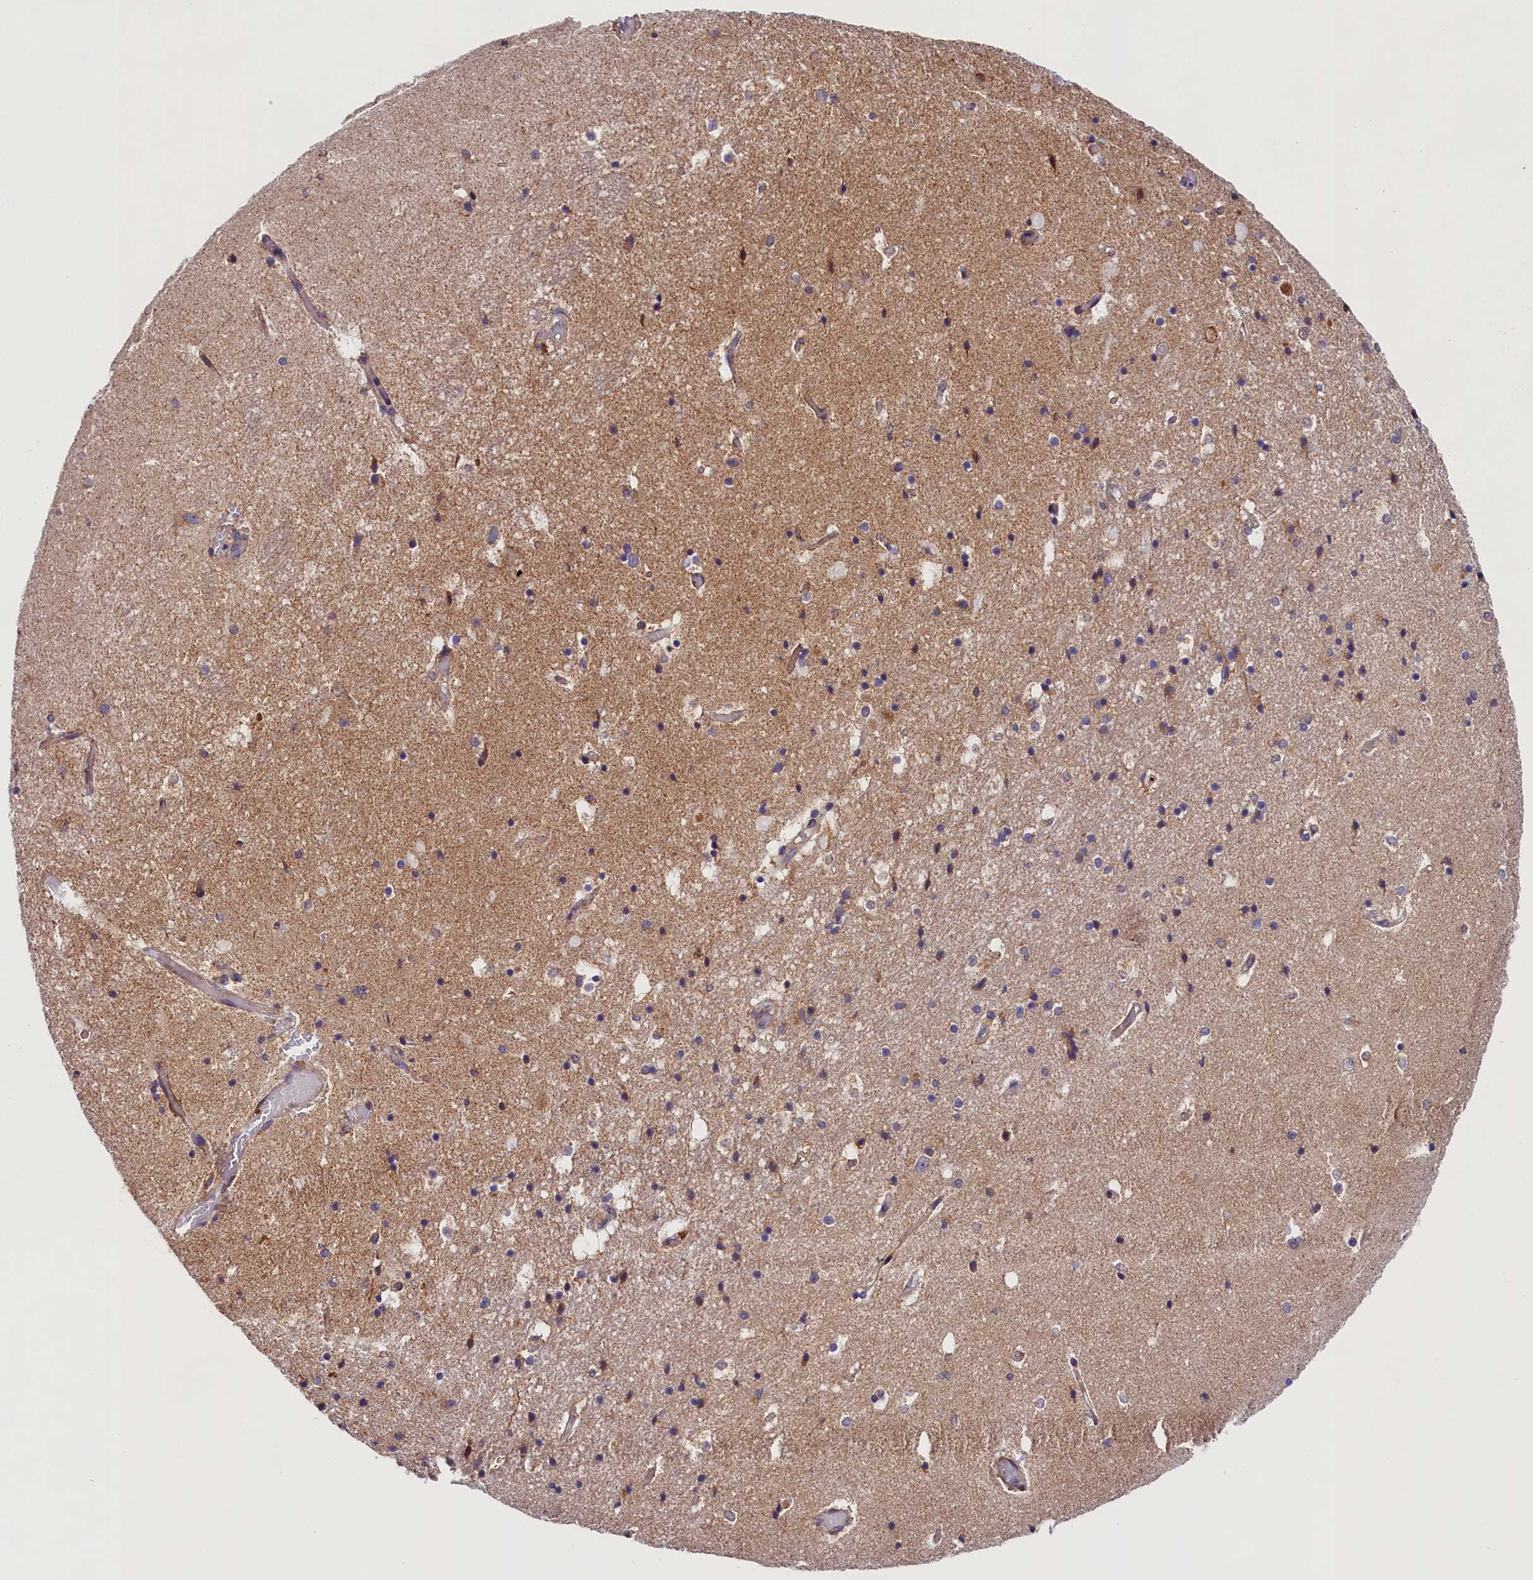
{"staining": {"intensity": "weak", "quantity": "25%-75%", "location": "cytoplasmic/membranous"}, "tissue": "hippocampus", "cell_type": "Glial cells", "image_type": "normal", "snomed": [{"axis": "morphology", "description": "Normal tissue, NOS"}, {"axis": "topography", "description": "Hippocampus"}], "caption": "DAB immunohistochemical staining of normal hippocampus exhibits weak cytoplasmic/membranous protein staining in approximately 25%-75% of glial cells. (Brightfield microscopy of DAB IHC at high magnification).", "gene": "SPG11", "patient": {"sex": "female", "age": 52}}